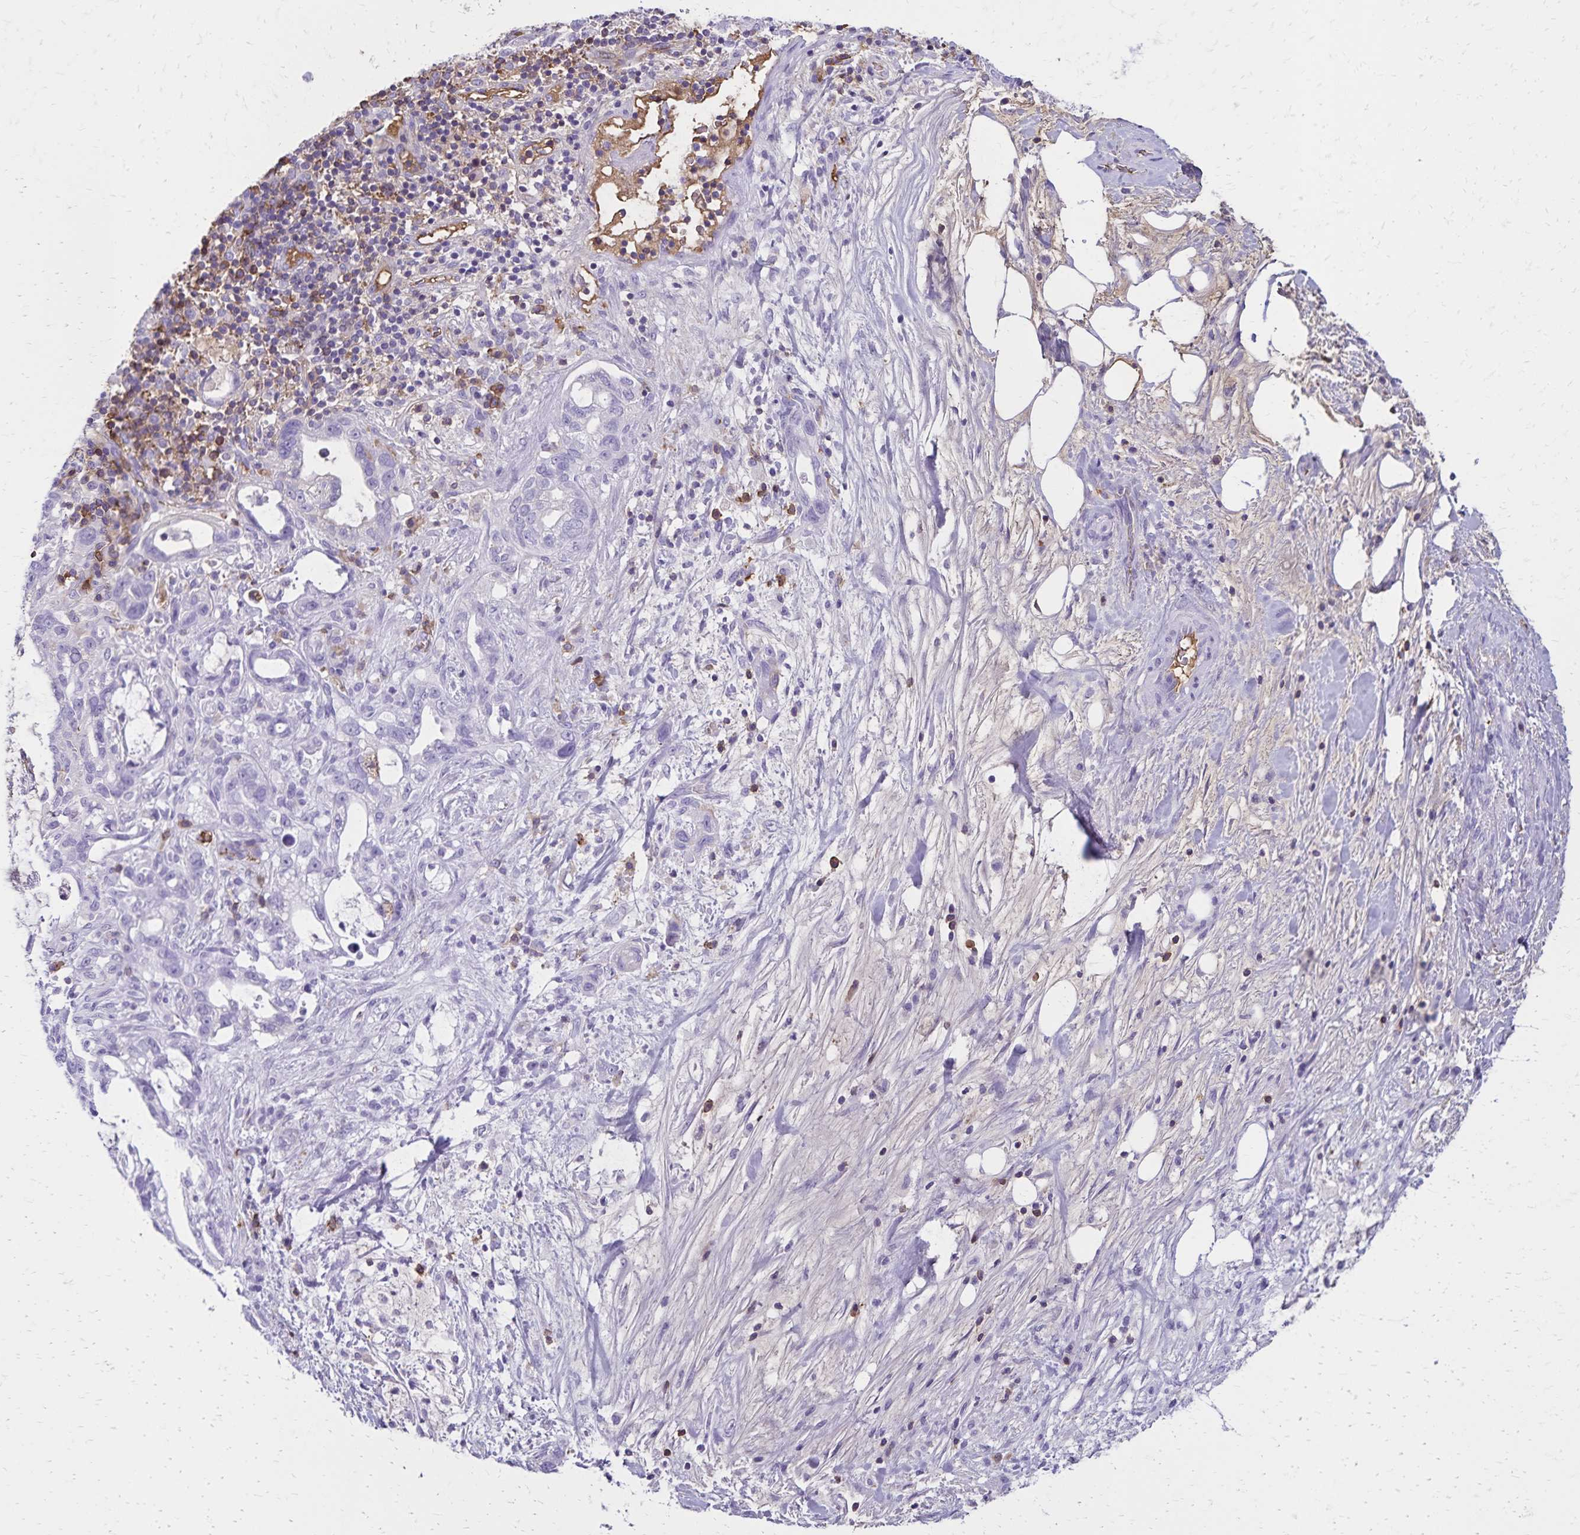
{"staining": {"intensity": "negative", "quantity": "none", "location": "none"}, "tissue": "pancreatic cancer", "cell_type": "Tumor cells", "image_type": "cancer", "snomed": [{"axis": "morphology", "description": "Adenocarcinoma, NOS"}, {"axis": "topography", "description": "Pancreas"}], "caption": "Immunohistochemistry photomicrograph of neoplastic tissue: pancreatic adenocarcinoma stained with DAB (3,3'-diaminobenzidine) displays no significant protein staining in tumor cells. The staining is performed using DAB (3,3'-diaminobenzidine) brown chromogen with nuclei counter-stained in using hematoxylin.", "gene": "CD27", "patient": {"sex": "male", "age": 70}}